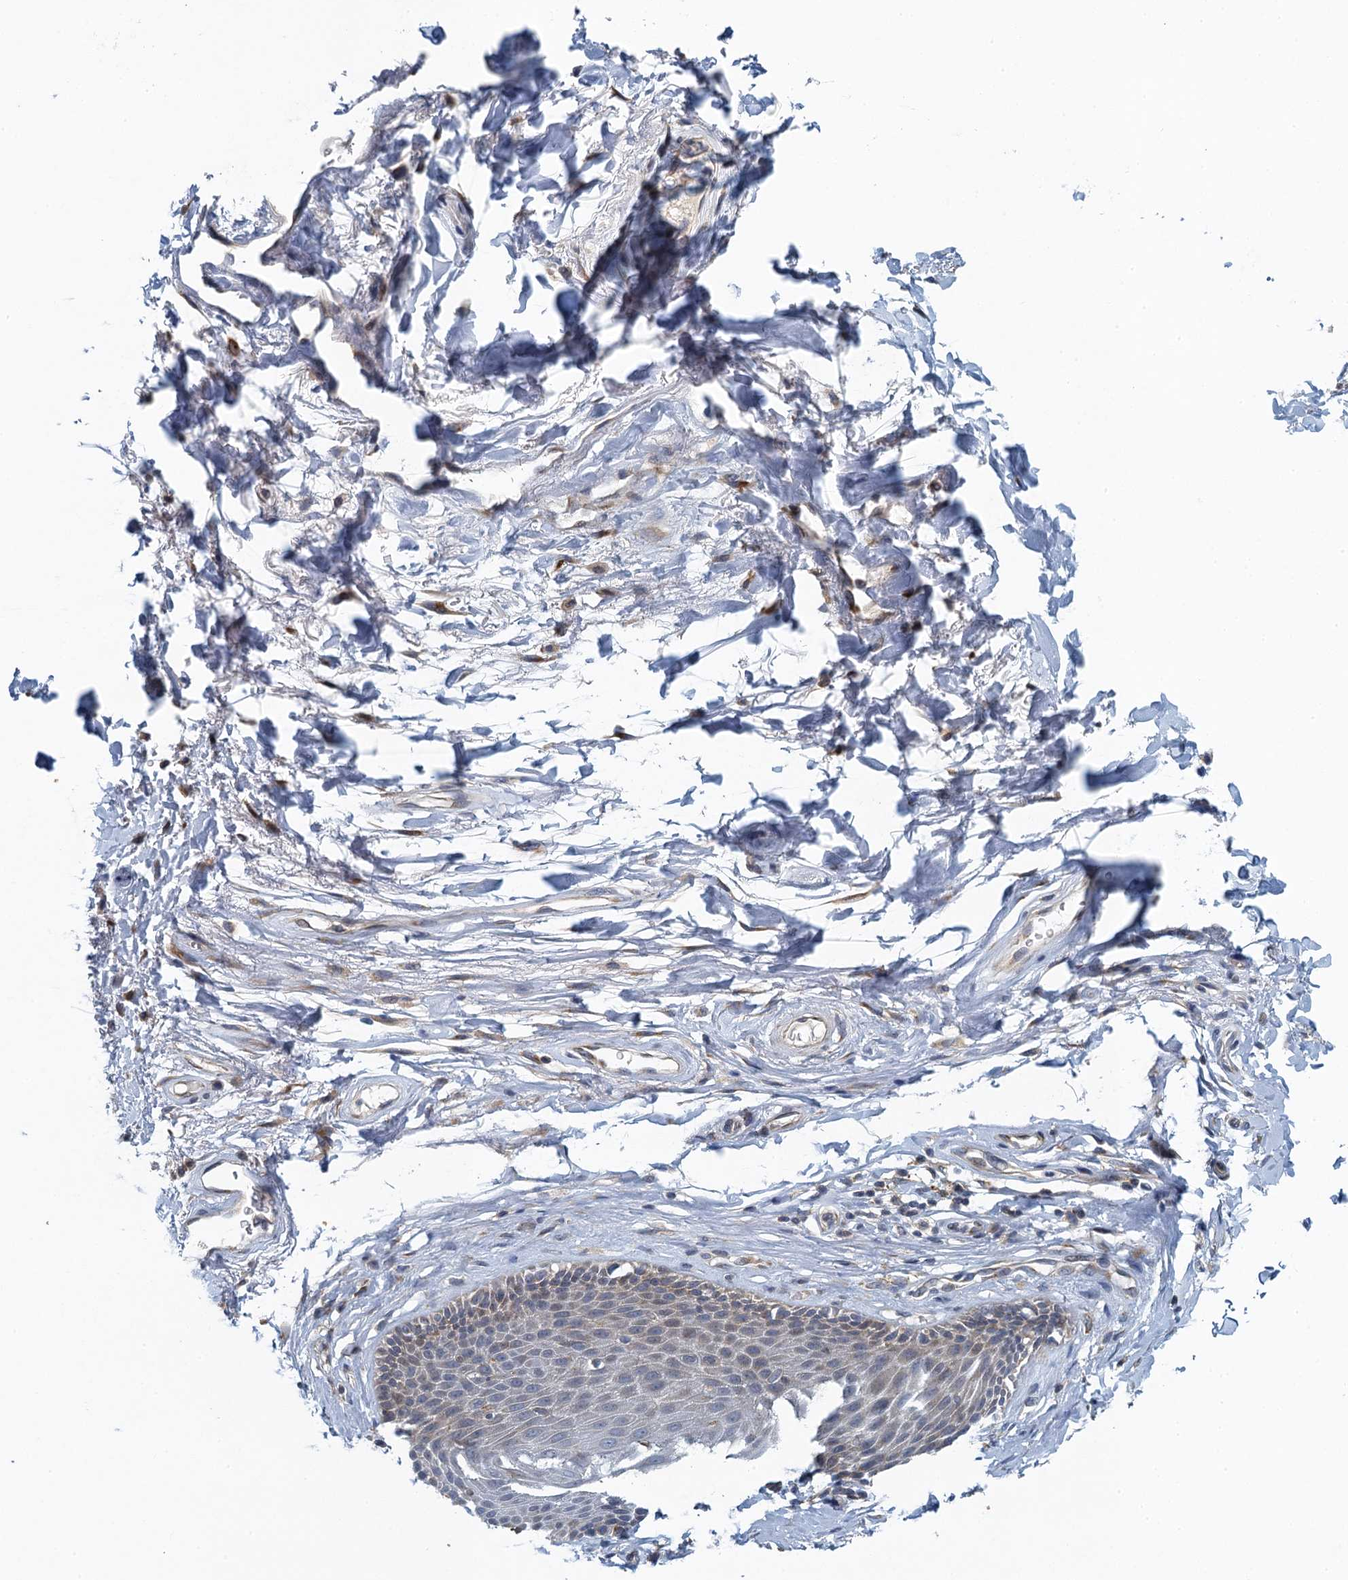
{"staining": {"intensity": "weak", "quantity": "<25%", "location": "cytoplasmic/membranous"}, "tissue": "skin", "cell_type": "Epidermal cells", "image_type": "normal", "snomed": [{"axis": "morphology", "description": "Normal tissue, NOS"}, {"axis": "topography", "description": "Anal"}], "caption": "Human skin stained for a protein using IHC demonstrates no positivity in epidermal cells.", "gene": "ALG2", "patient": {"sex": "male", "age": 74}}